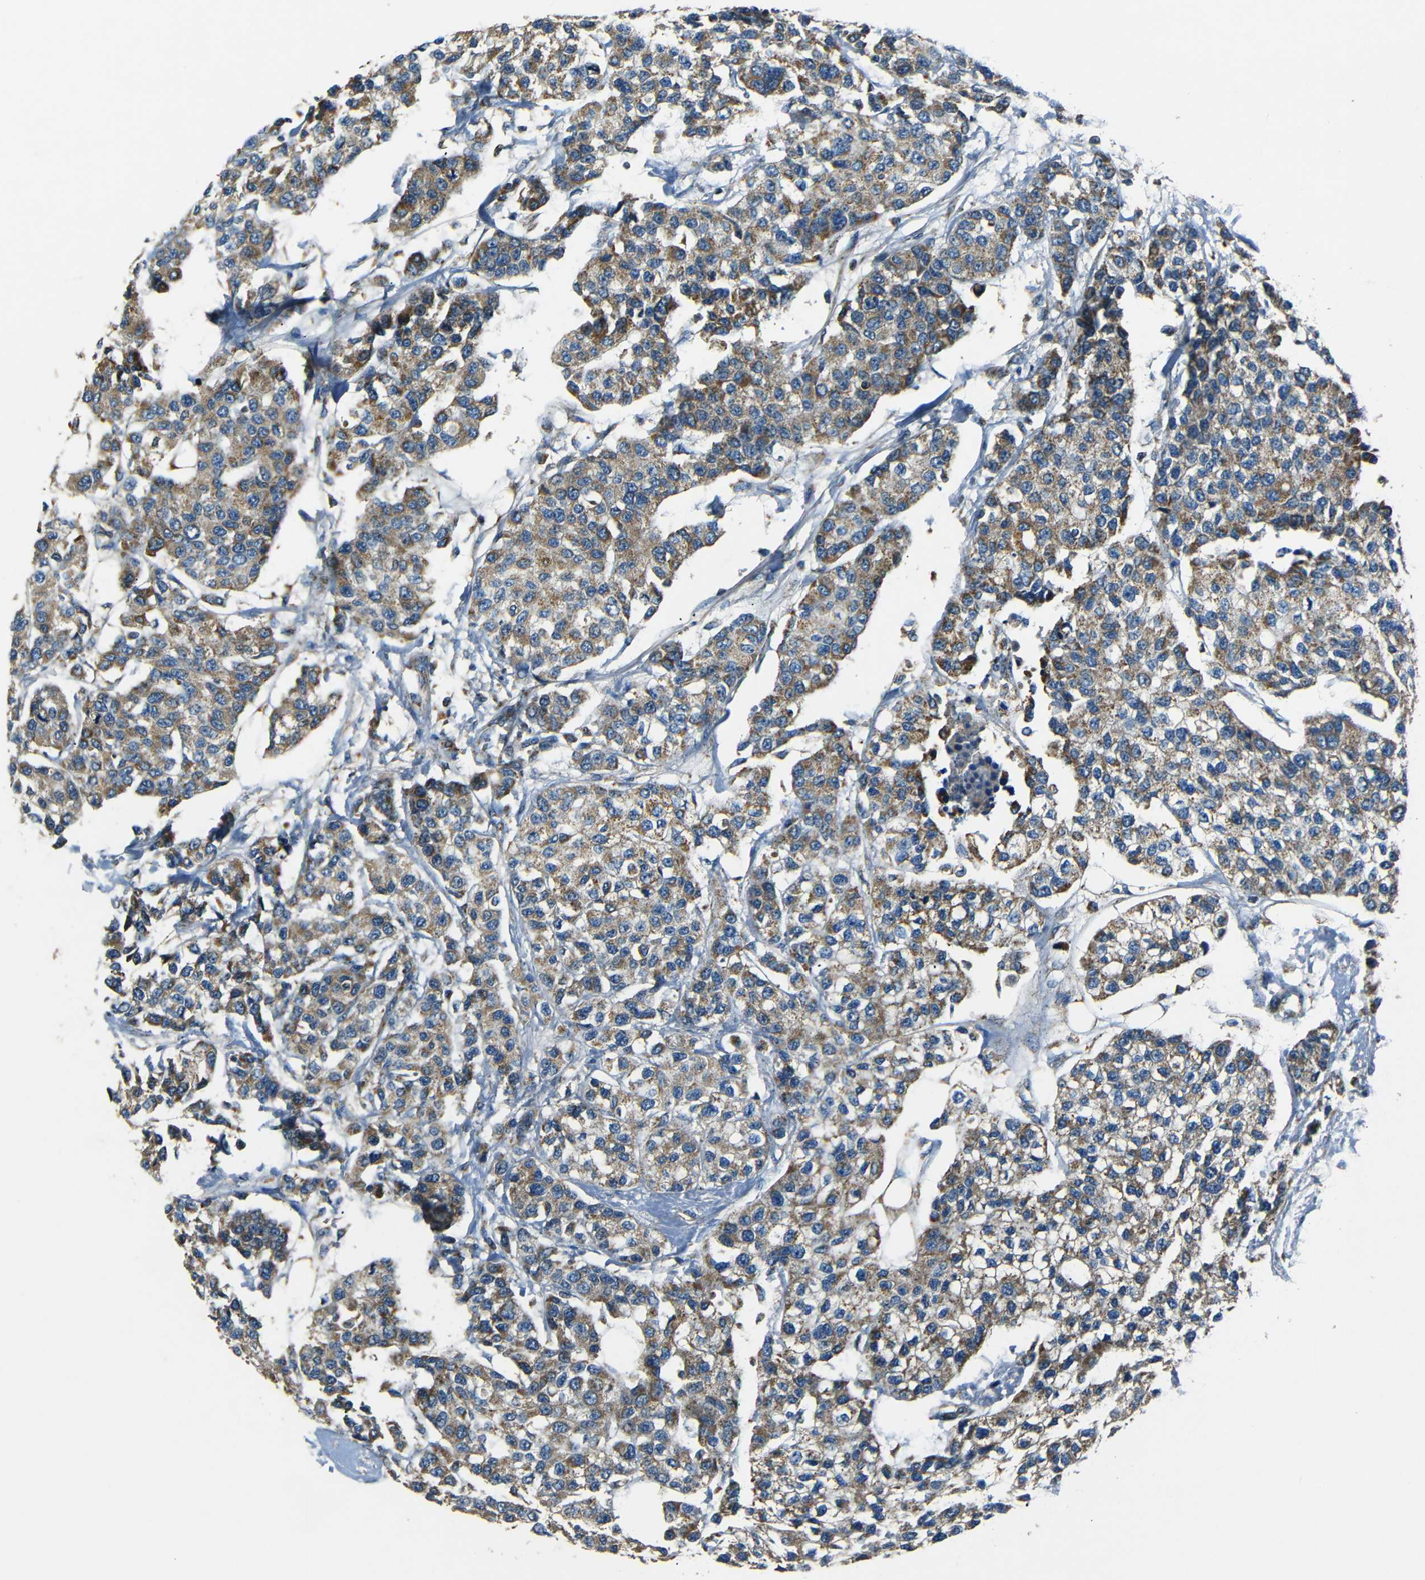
{"staining": {"intensity": "moderate", "quantity": ">75%", "location": "cytoplasmic/membranous"}, "tissue": "breast cancer", "cell_type": "Tumor cells", "image_type": "cancer", "snomed": [{"axis": "morphology", "description": "Duct carcinoma"}, {"axis": "topography", "description": "Breast"}], "caption": "A photomicrograph of human breast cancer (infiltrating ductal carcinoma) stained for a protein demonstrates moderate cytoplasmic/membranous brown staining in tumor cells.", "gene": "NETO2", "patient": {"sex": "female", "age": 51}}